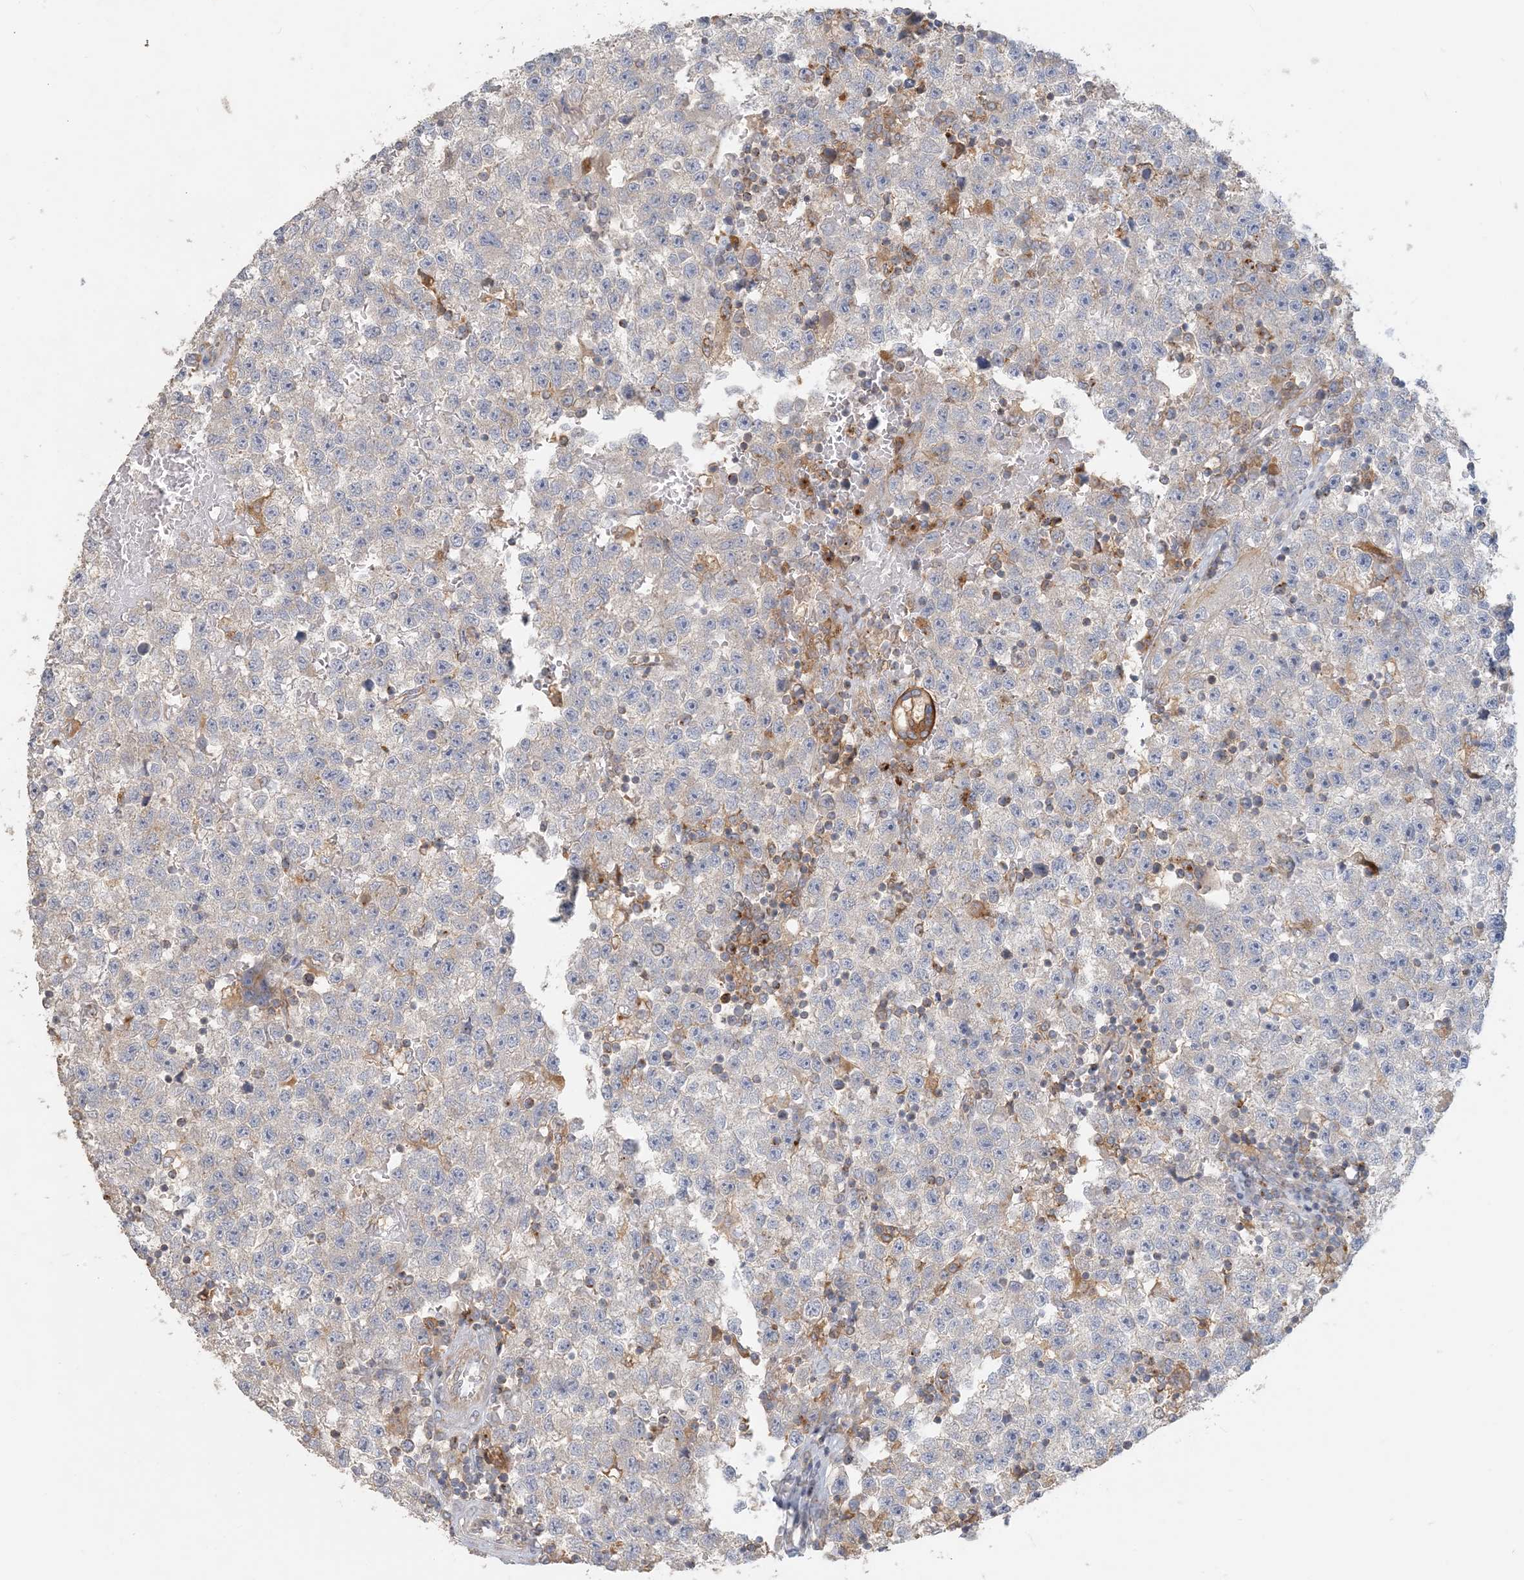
{"staining": {"intensity": "negative", "quantity": "none", "location": "none"}, "tissue": "testis cancer", "cell_type": "Tumor cells", "image_type": "cancer", "snomed": [{"axis": "morphology", "description": "Seminoma, NOS"}, {"axis": "topography", "description": "Testis"}], "caption": "IHC image of human testis seminoma stained for a protein (brown), which displays no positivity in tumor cells.", "gene": "SPPL2A", "patient": {"sex": "male", "age": 22}}